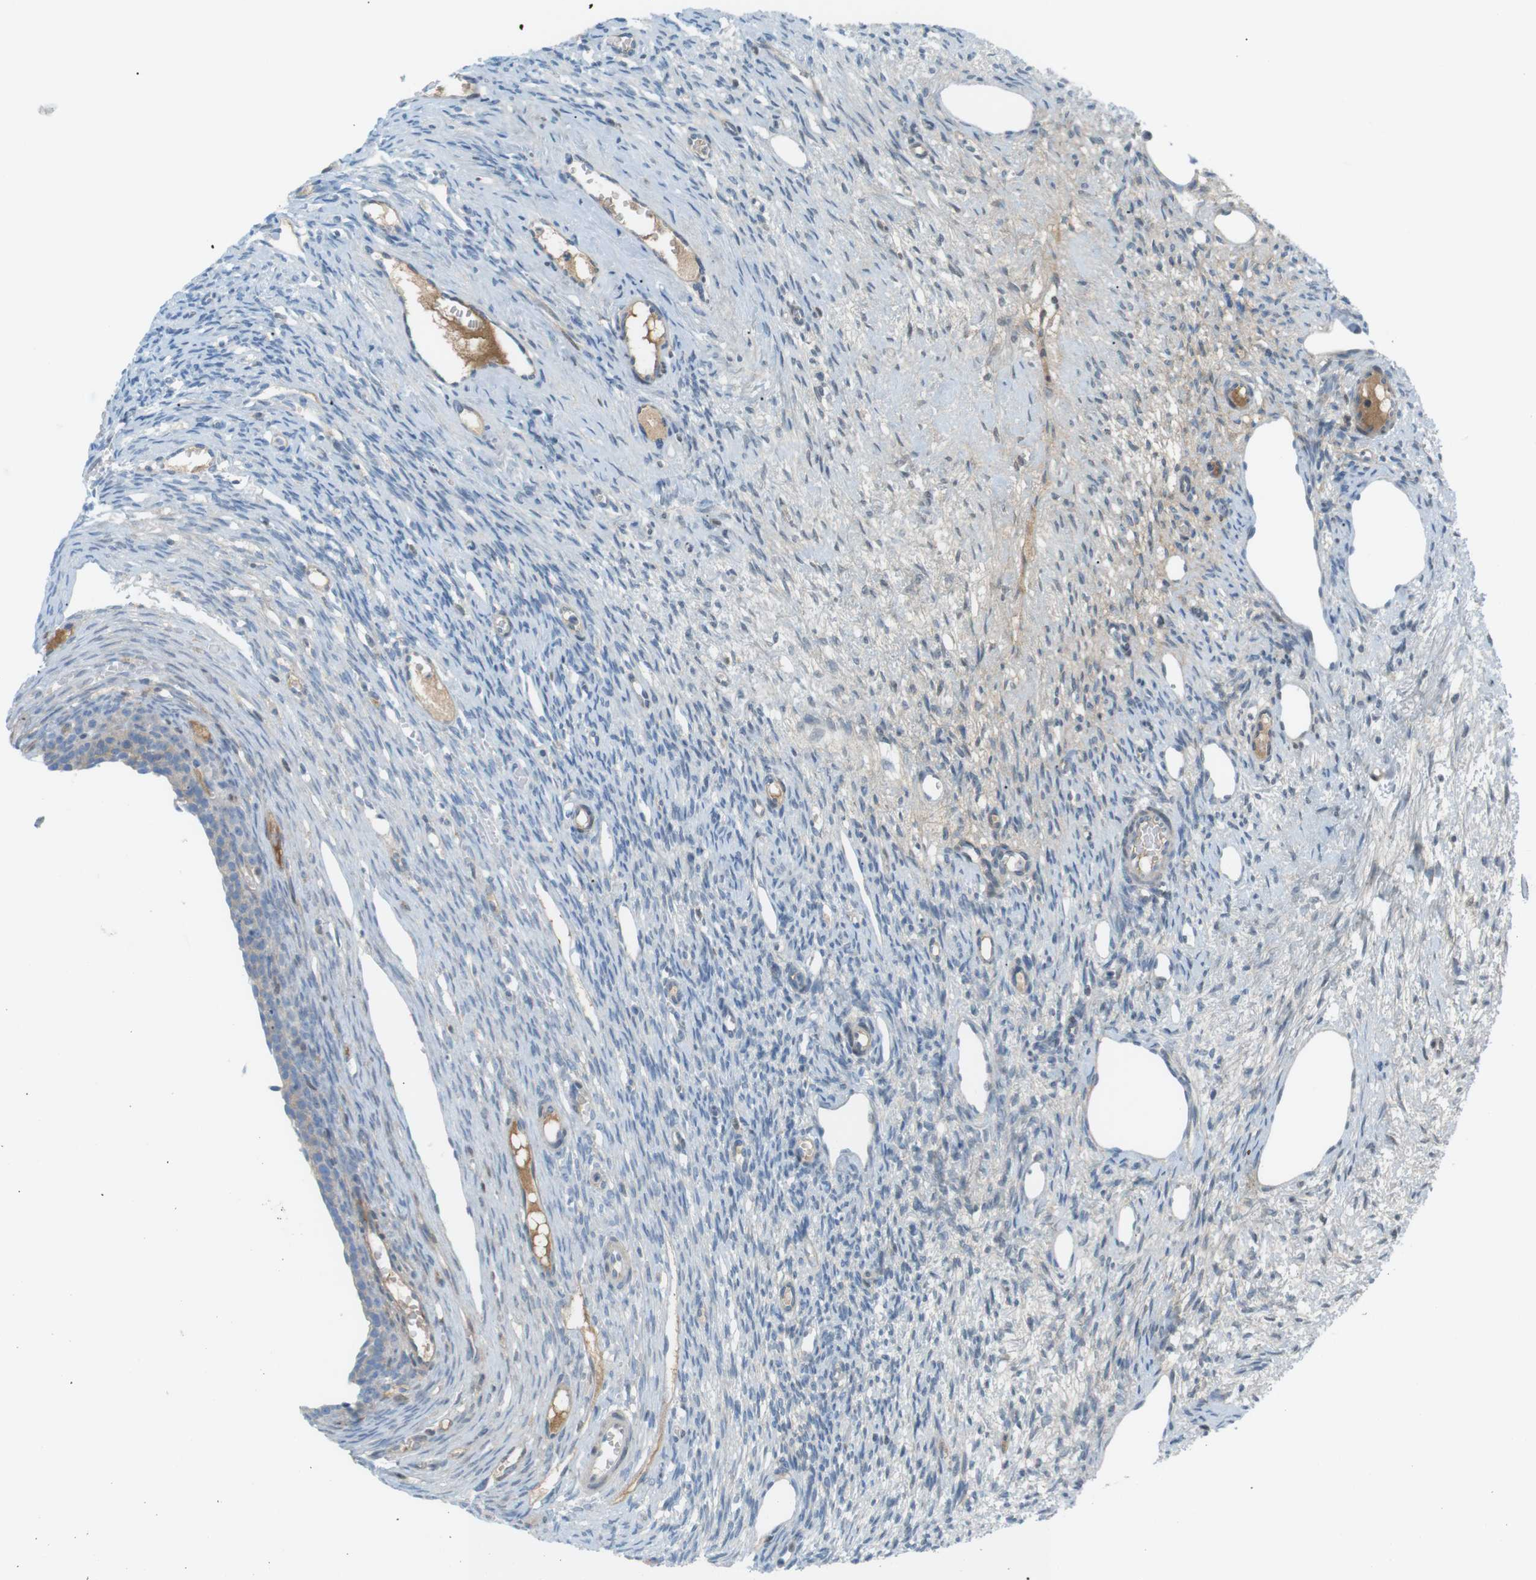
{"staining": {"intensity": "negative", "quantity": "none", "location": "none"}, "tissue": "ovary", "cell_type": "Ovarian stroma cells", "image_type": "normal", "snomed": [{"axis": "morphology", "description": "Normal tissue, NOS"}, {"axis": "topography", "description": "Ovary"}], "caption": "Immunohistochemistry (IHC) micrograph of unremarkable ovary: human ovary stained with DAB (3,3'-diaminobenzidine) shows no significant protein positivity in ovarian stroma cells.", "gene": "AZGP1", "patient": {"sex": "female", "age": 33}}